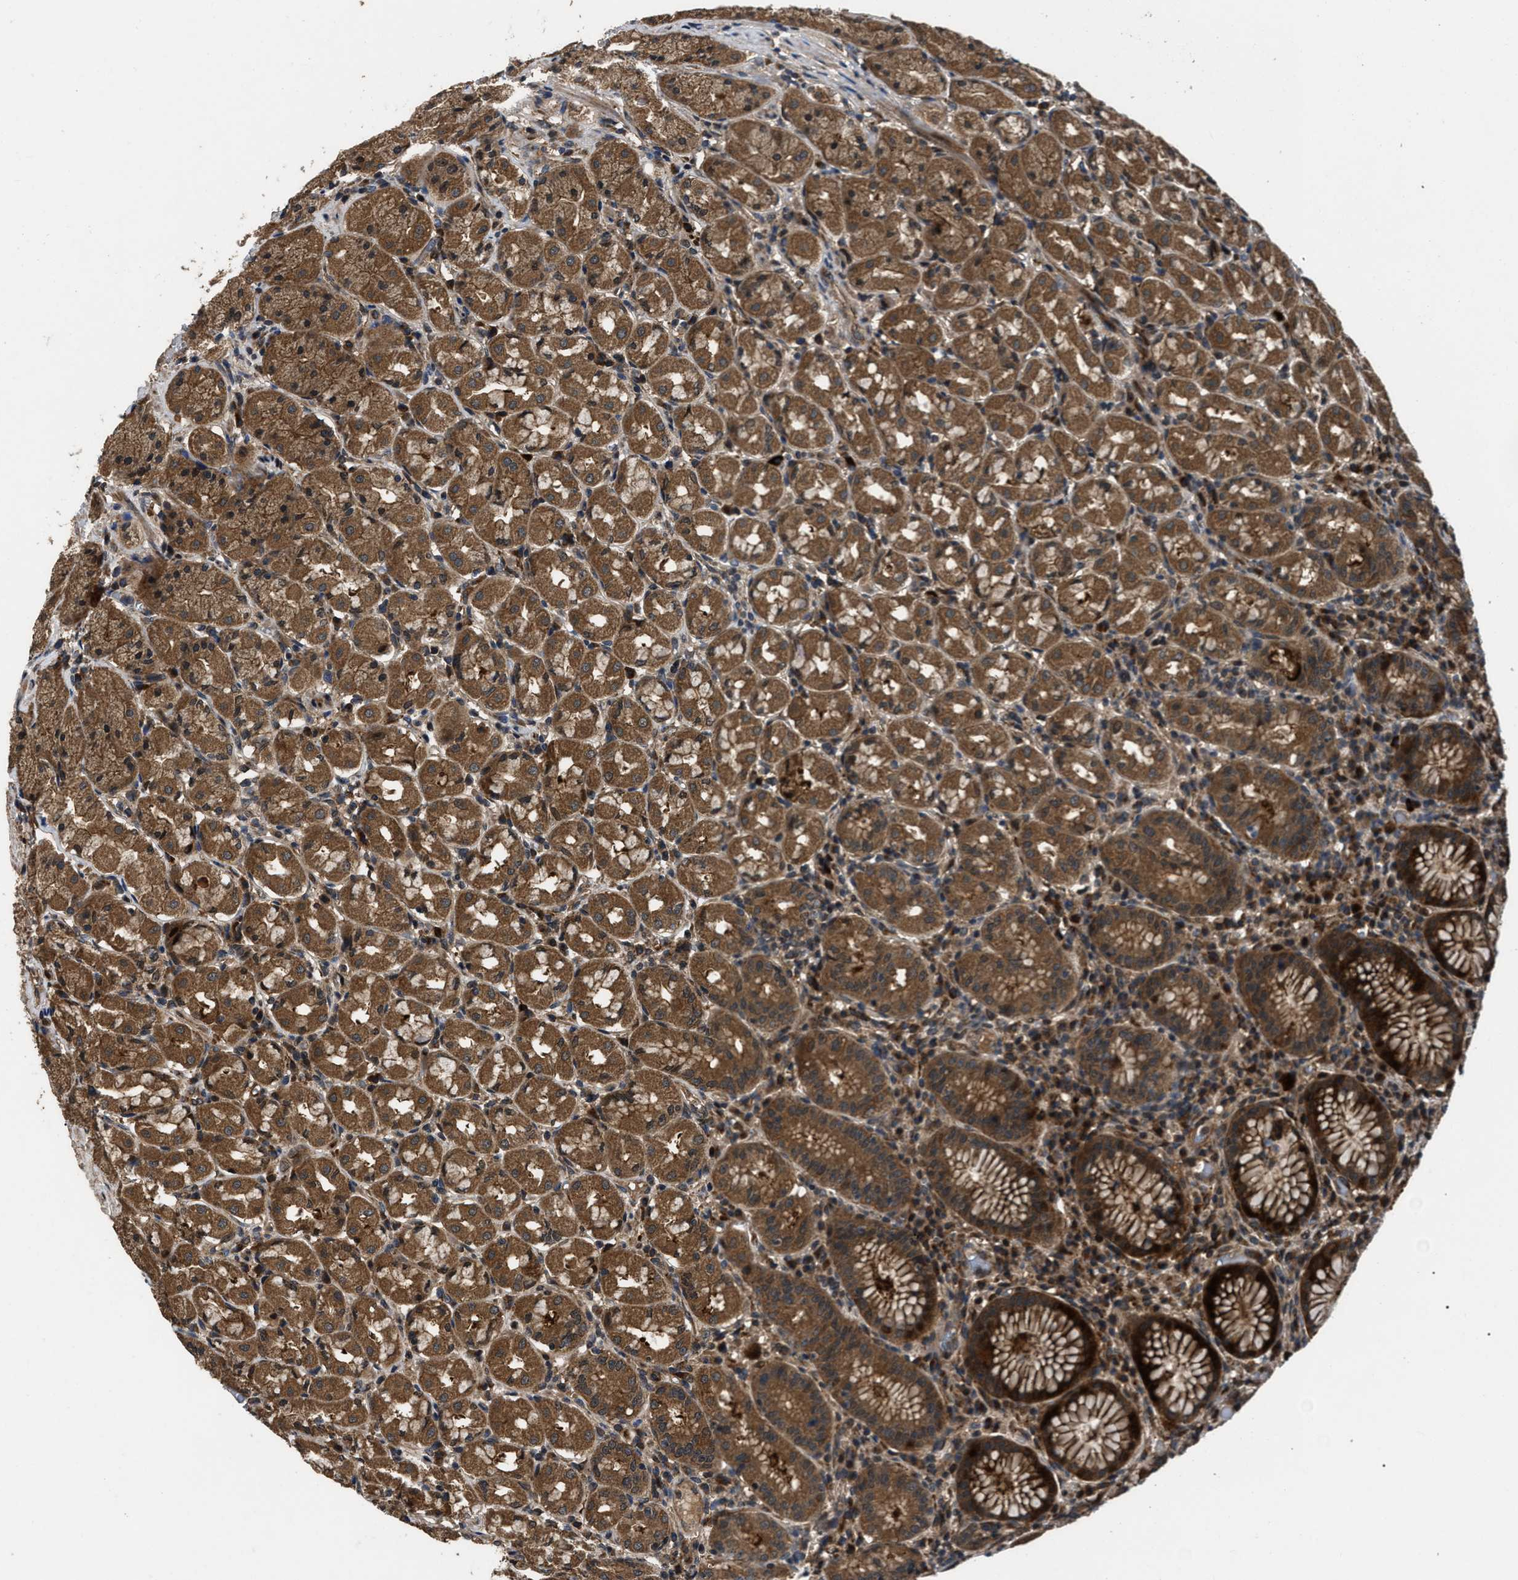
{"staining": {"intensity": "strong", "quantity": ">75%", "location": "cytoplasmic/membranous"}, "tissue": "stomach", "cell_type": "Glandular cells", "image_type": "normal", "snomed": [{"axis": "morphology", "description": "Normal tissue, NOS"}, {"axis": "topography", "description": "Stomach"}, {"axis": "topography", "description": "Stomach, lower"}], "caption": "Immunohistochemistry photomicrograph of normal stomach: human stomach stained using immunohistochemistry shows high levels of strong protein expression localized specifically in the cytoplasmic/membranous of glandular cells, appearing as a cytoplasmic/membranous brown color.", "gene": "PPWD1", "patient": {"sex": "female", "age": 56}}